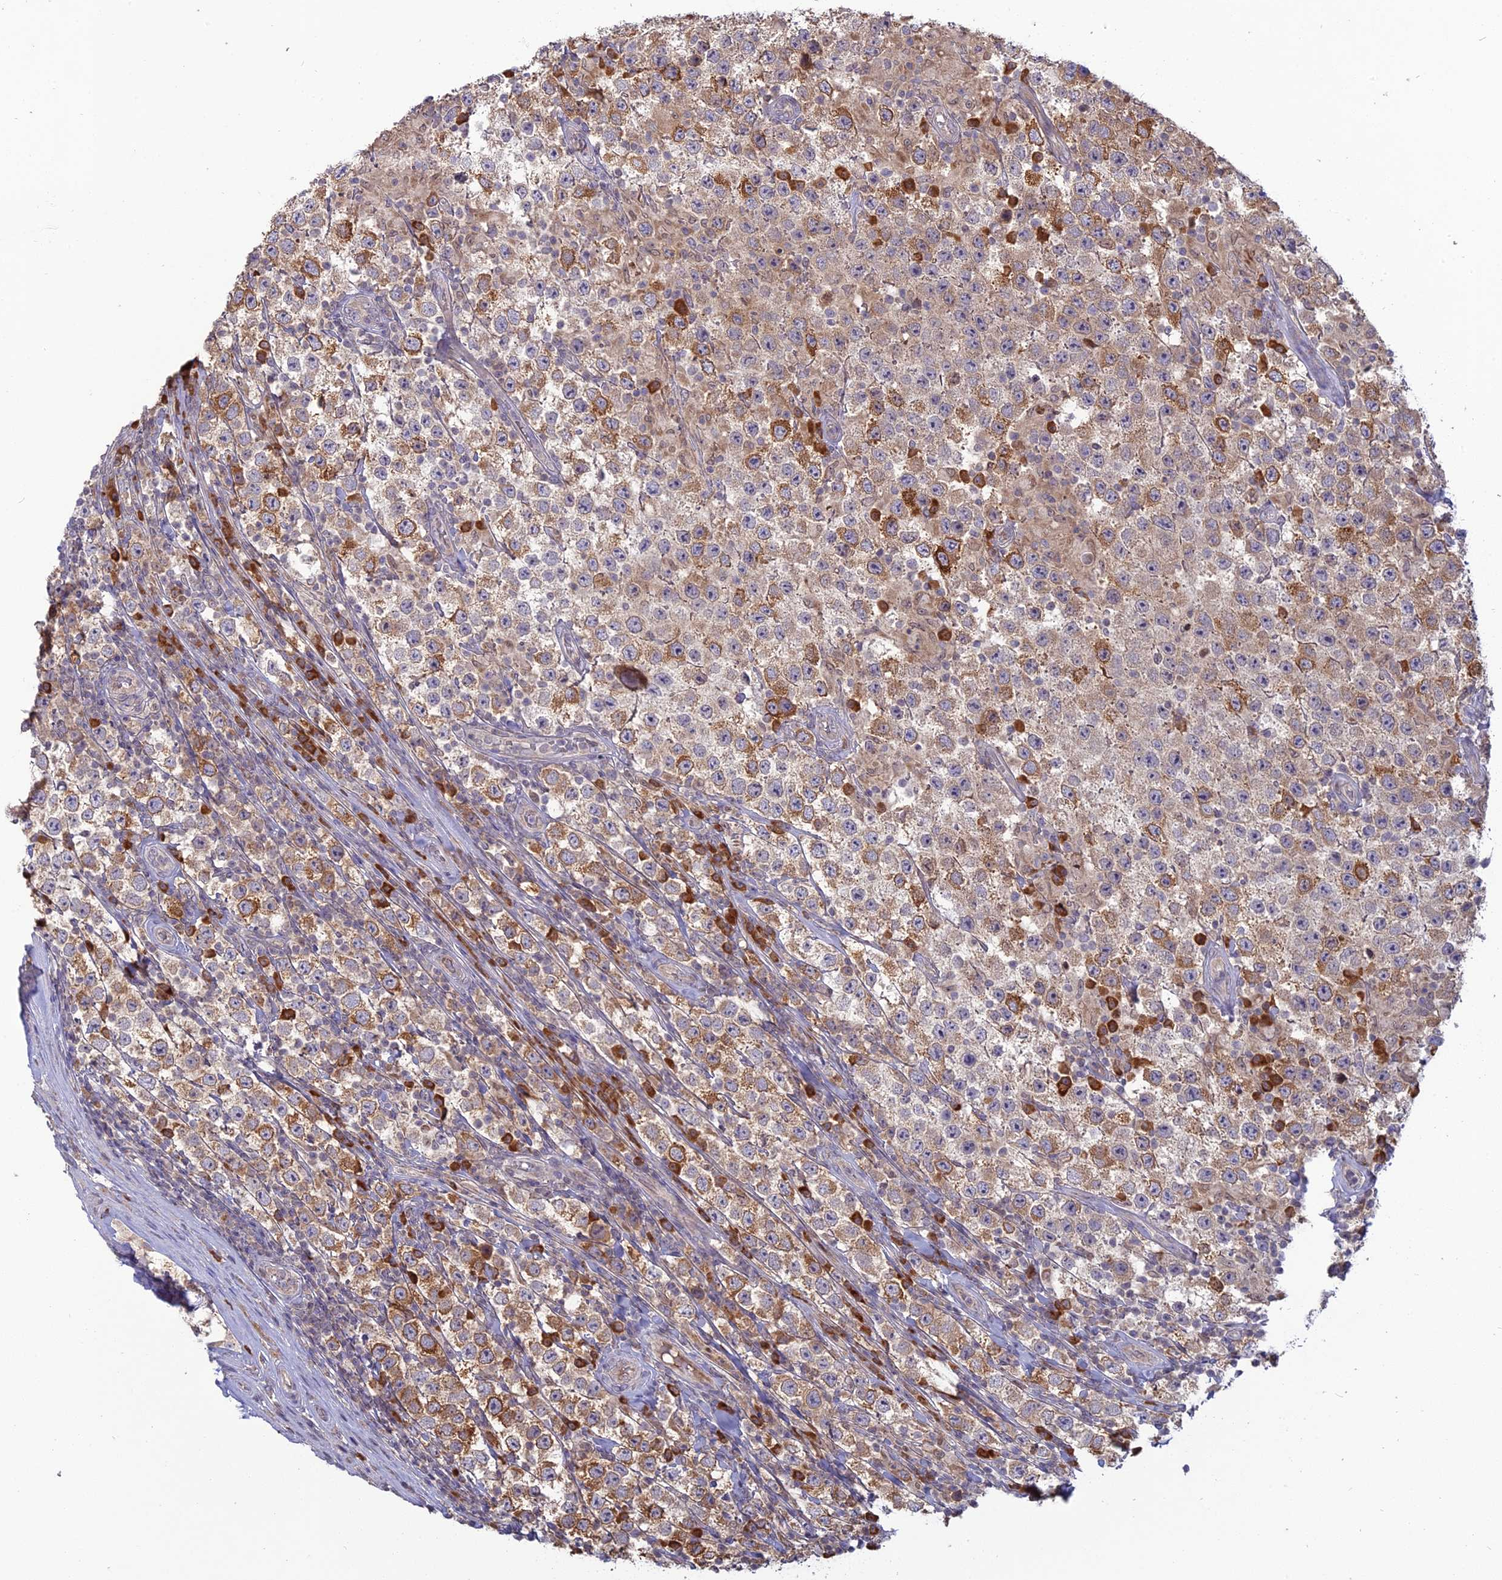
{"staining": {"intensity": "moderate", "quantity": "25%-75%", "location": "cytoplasmic/membranous"}, "tissue": "testis cancer", "cell_type": "Tumor cells", "image_type": "cancer", "snomed": [{"axis": "morphology", "description": "Normal tissue, NOS"}, {"axis": "morphology", "description": "Urothelial carcinoma, High grade"}, {"axis": "morphology", "description": "Seminoma, NOS"}, {"axis": "morphology", "description": "Carcinoma, Embryonal, NOS"}, {"axis": "topography", "description": "Urinary bladder"}, {"axis": "topography", "description": "Testis"}], "caption": "IHC (DAB) staining of testis cancer demonstrates moderate cytoplasmic/membranous protein positivity in approximately 25%-75% of tumor cells. (Brightfield microscopy of DAB IHC at high magnification).", "gene": "TMEM208", "patient": {"sex": "male", "age": 41}}